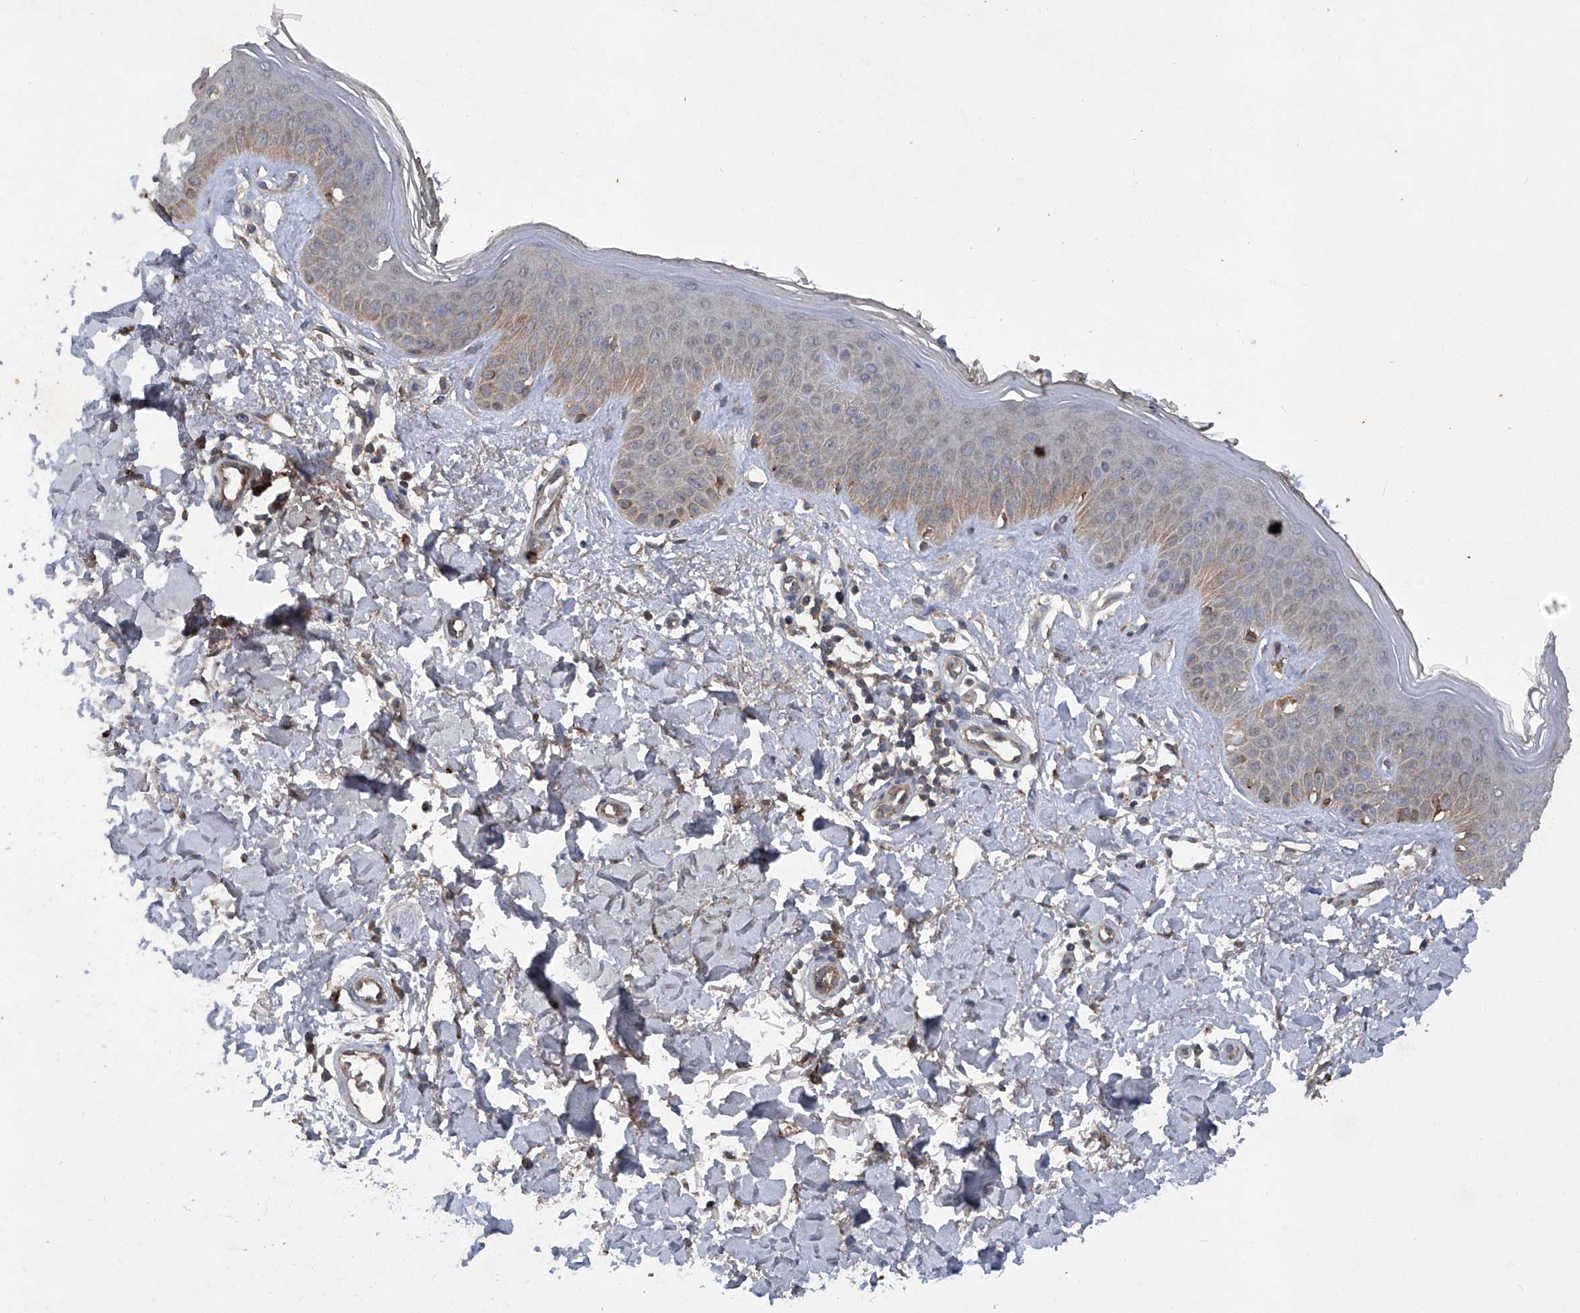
{"staining": {"intensity": "moderate", "quantity": ">75%", "location": "cytoplasmic/membranous"}, "tissue": "skin", "cell_type": "Fibroblasts", "image_type": "normal", "snomed": [{"axis": "morphology", "description": "Normal tissue, NOS"}, {"axis": "topography", "description": "Skin"}], "caption": "Immunohistochemistry (IHC) (DAB) staining of benign skin displays moderate cytoplasmic/membranous protein staining in about >75% of fibroblasts. (IHC, brightfield microscopy, high magnification).", "gene": "SUMF2", "patient": {"sex": "female", "age": 64}}